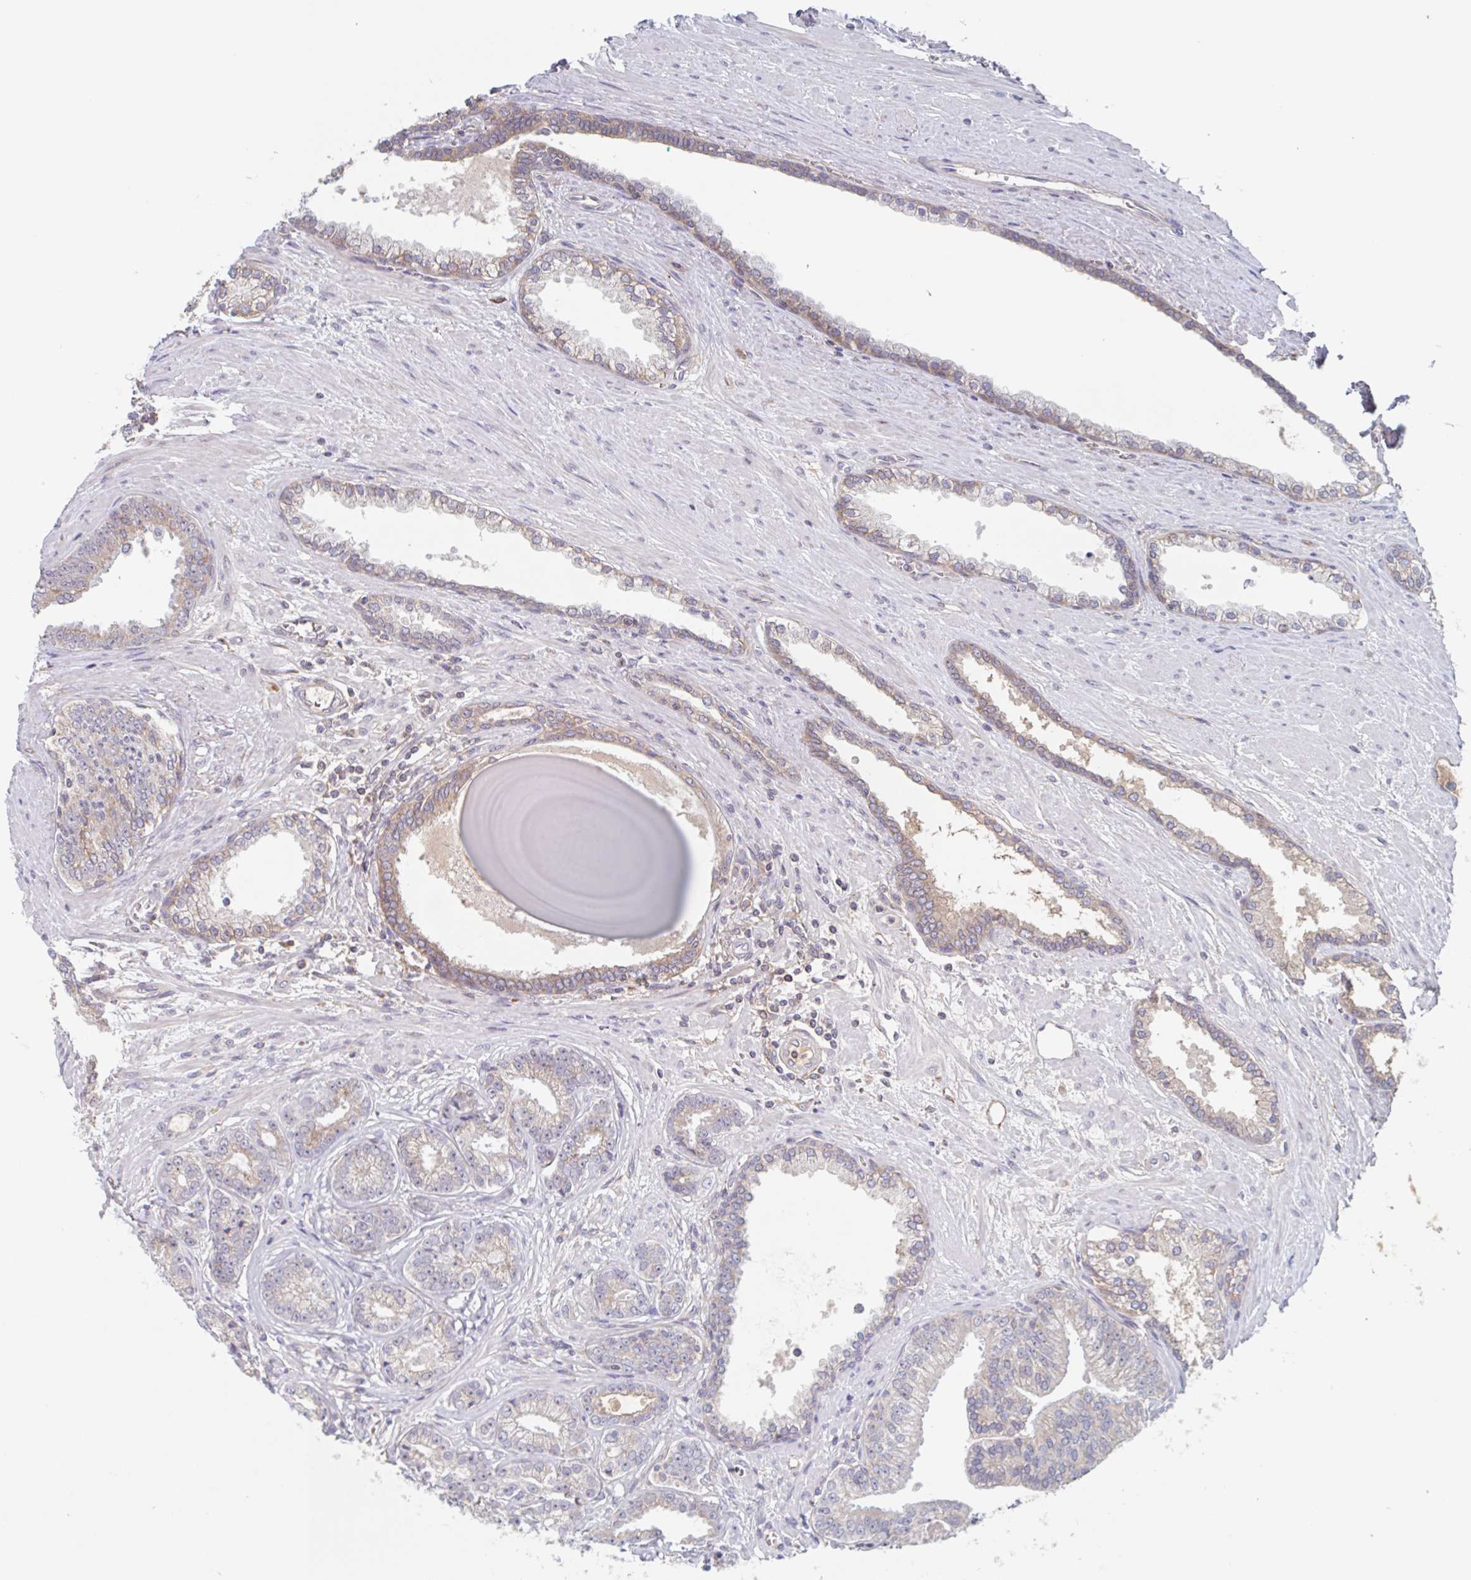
{"staining": {"intensity": "weak", "quantity": "<25%", "location": "cytoplasmic/membranous"}, "tissue": "prostate cancer", "cell_type": "Tumor cells", "image_type": "cancer", "snomed": [{"axis": "morphology", "description": "Adenocarcinoma, Low grade"}, {"axis": "topography", "description": "Prostate"}], "caption": "This is an IHC histopathology image of prostate cancer (low-grade adenocarcinoma). There is no expression in tumor cells.", "gene": "SURF1", "patient": {"sex": "male", "age": 61}}